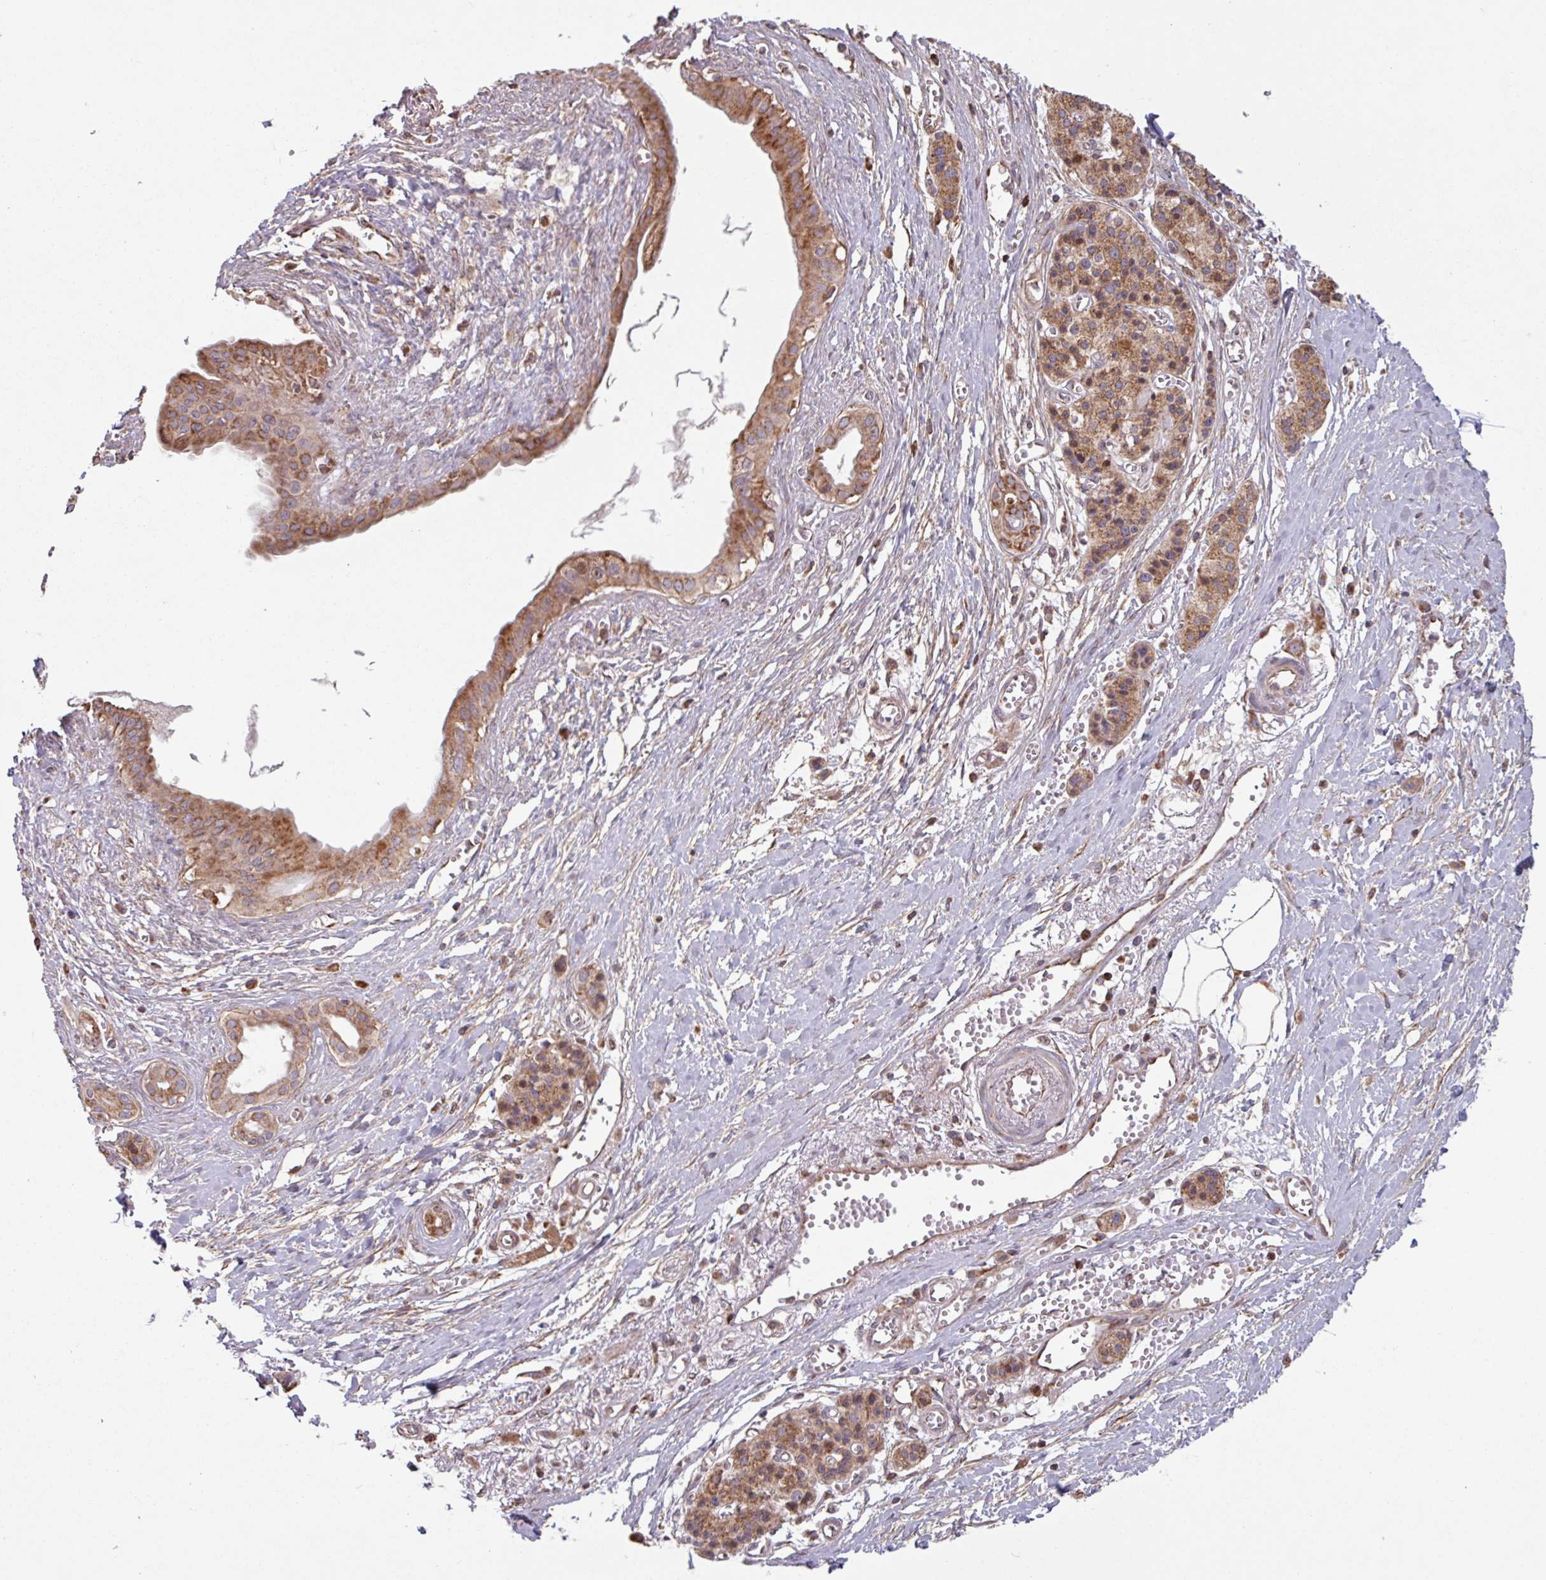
{"staining": {"intensity": "moderate", "quantity": ">75%", "location": "cytoplasmic/membranous"}, "tissue": "pancreatic cancer", "cell_type": "Tumor cells", "image_type": "cancer", "snomed": [{"axis": "morphology", "description": "Adenocarcinoma, NOS"}, {"axis": "topography", "description": "Pancreas"}], "caption": "Approximately >75% of tumor cells in human pancreatic adenocarcinoma show moderate cytoplasmic/membranous protein positivity as visualized by brown immunohistochemical staining.", "gene": "COX7C", "patient": {"sex": "male", "age": 71}}